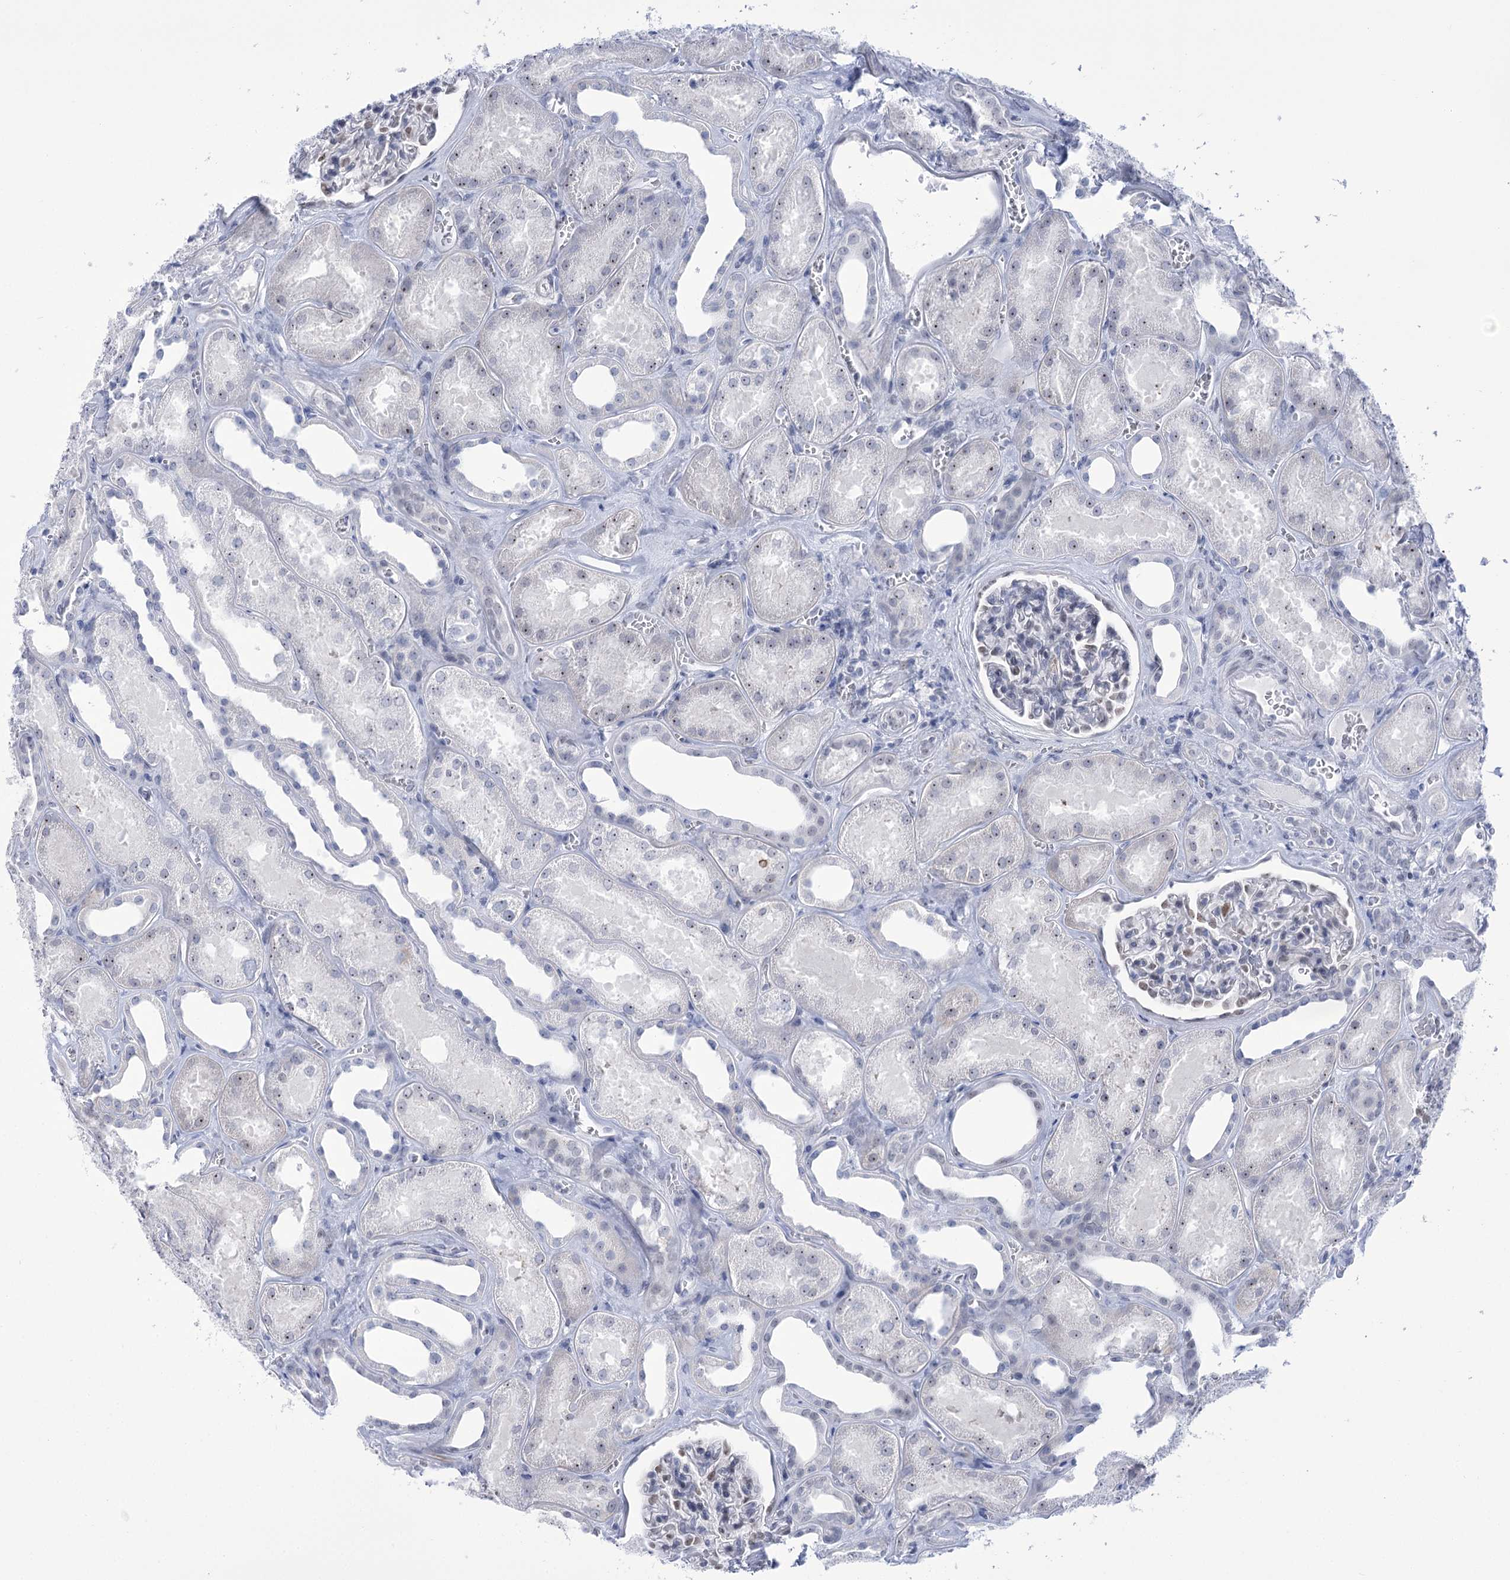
{"staining": {"intensity": "moderate", "quantity": "<25%", "location": "nuclear"}, "tissue": "kidney", "cell_type": "Cells in glomeruli", "image_type": "normal", "snomed": [{"axis": "morphology", "description": "Normal tissue, NOS"}, {"axis": "morphology", "description": "Adenocarcinoma, NOS"}, {"axis": "topography", "description": "Kidney"}], "caption": "Kidney stained with IHC demonstrates moderate nuclear staining in about <25% of cells in glomeruli. (Stains: DAB in brown, nuclei in blue, Microscopy: brightfield microscopy at high magnification).", "gene": "HORMAD1", "patient": {"sex": "female", "age": 68}}